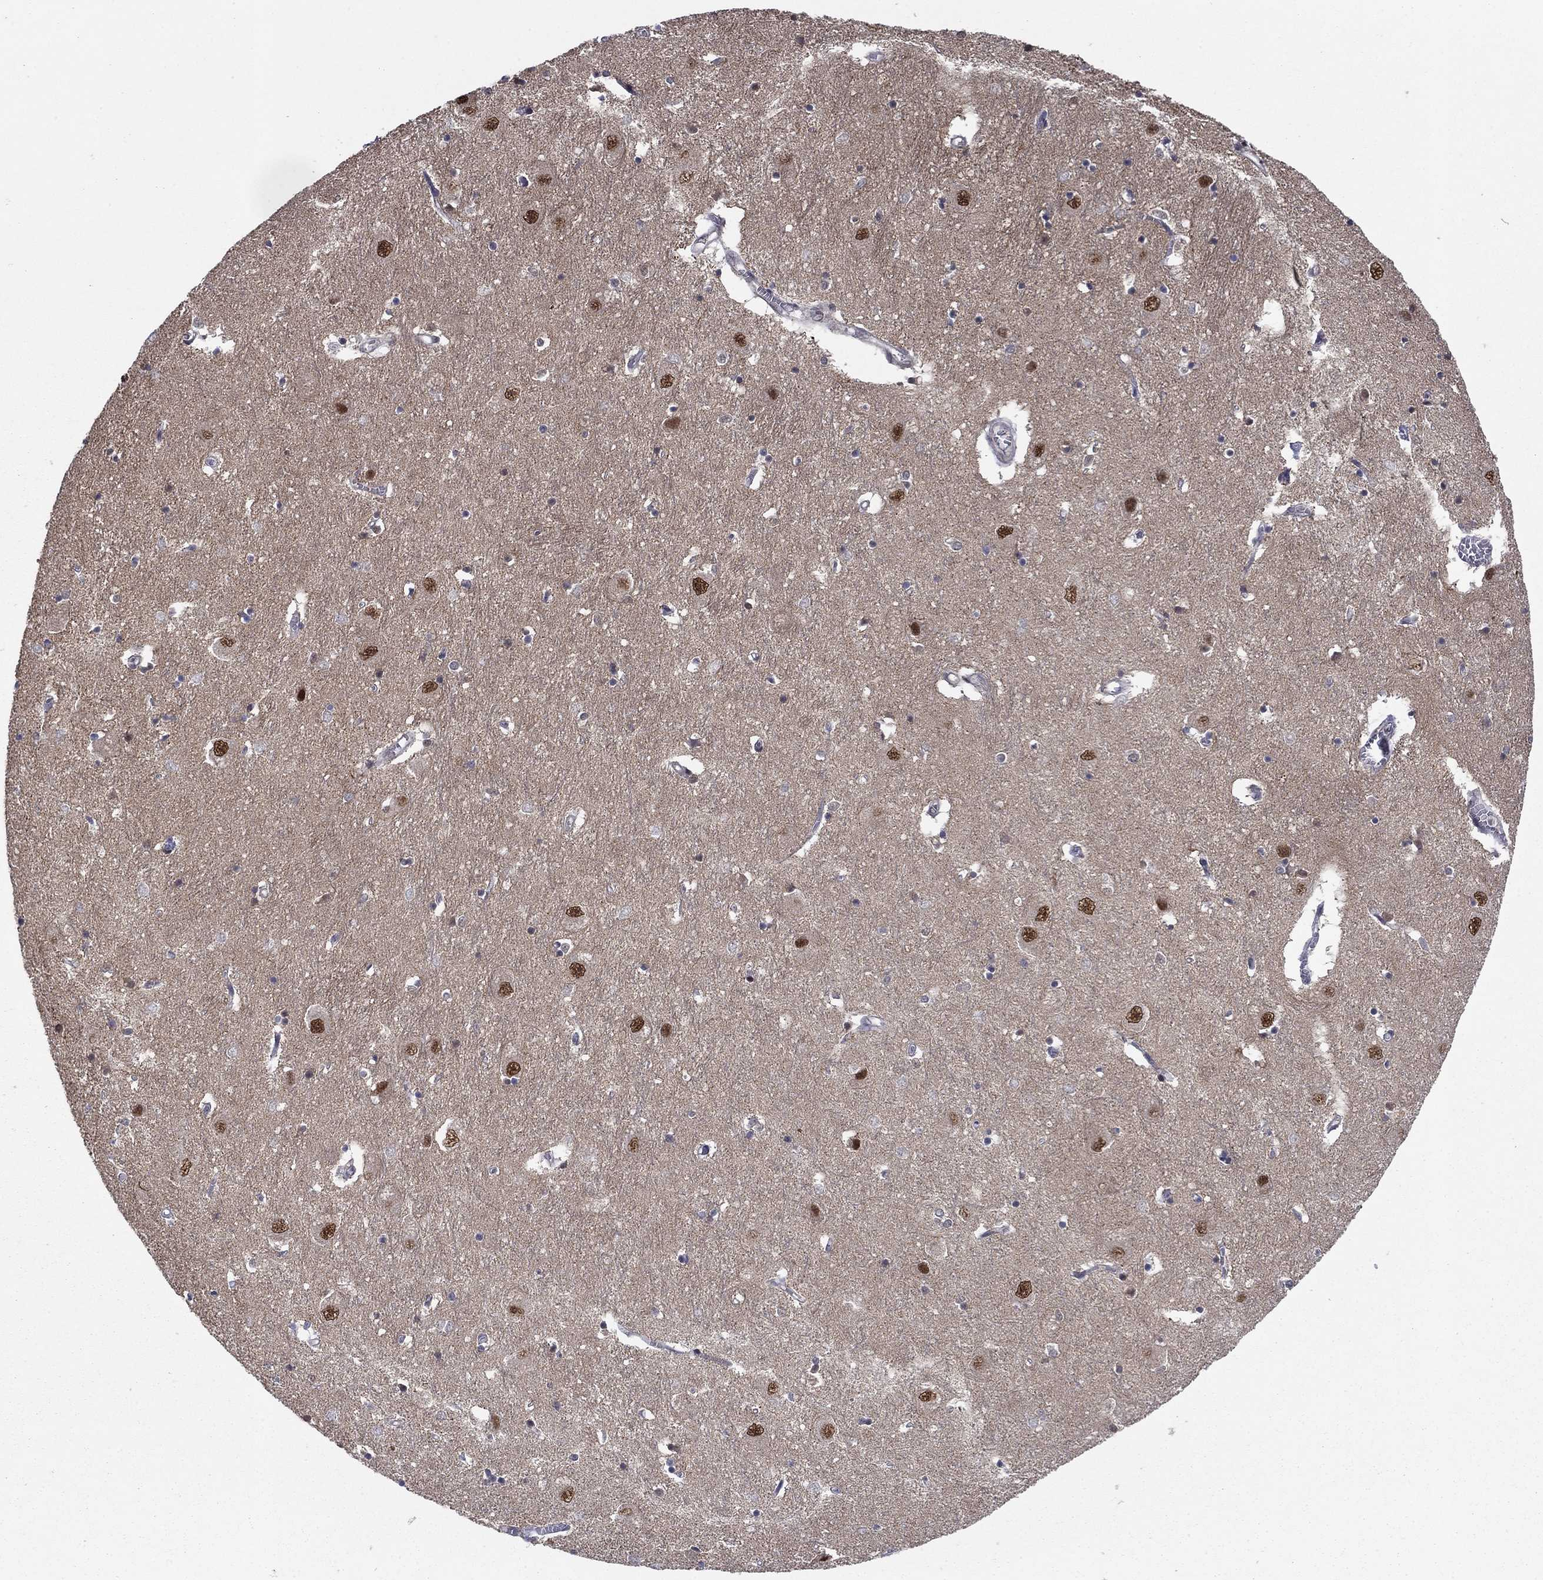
{"staining": {"intensity": "negative", "quantity": "none", "location": "none"}, "tissue": "caudate", "cell_type": "Glial cells", "image_type": "normal", "snomed": [{"axis": "morphology", "description": "Normal tissue, NOS"}, {"axis": "topography", "description": "Lateral ventricle wall"}], "caption": "Protein analysis of unremarkable caudate shows no significant positivity in glial cells.", "gene": "PSMC1", "patient": {"sex": "male", "age": 54}}